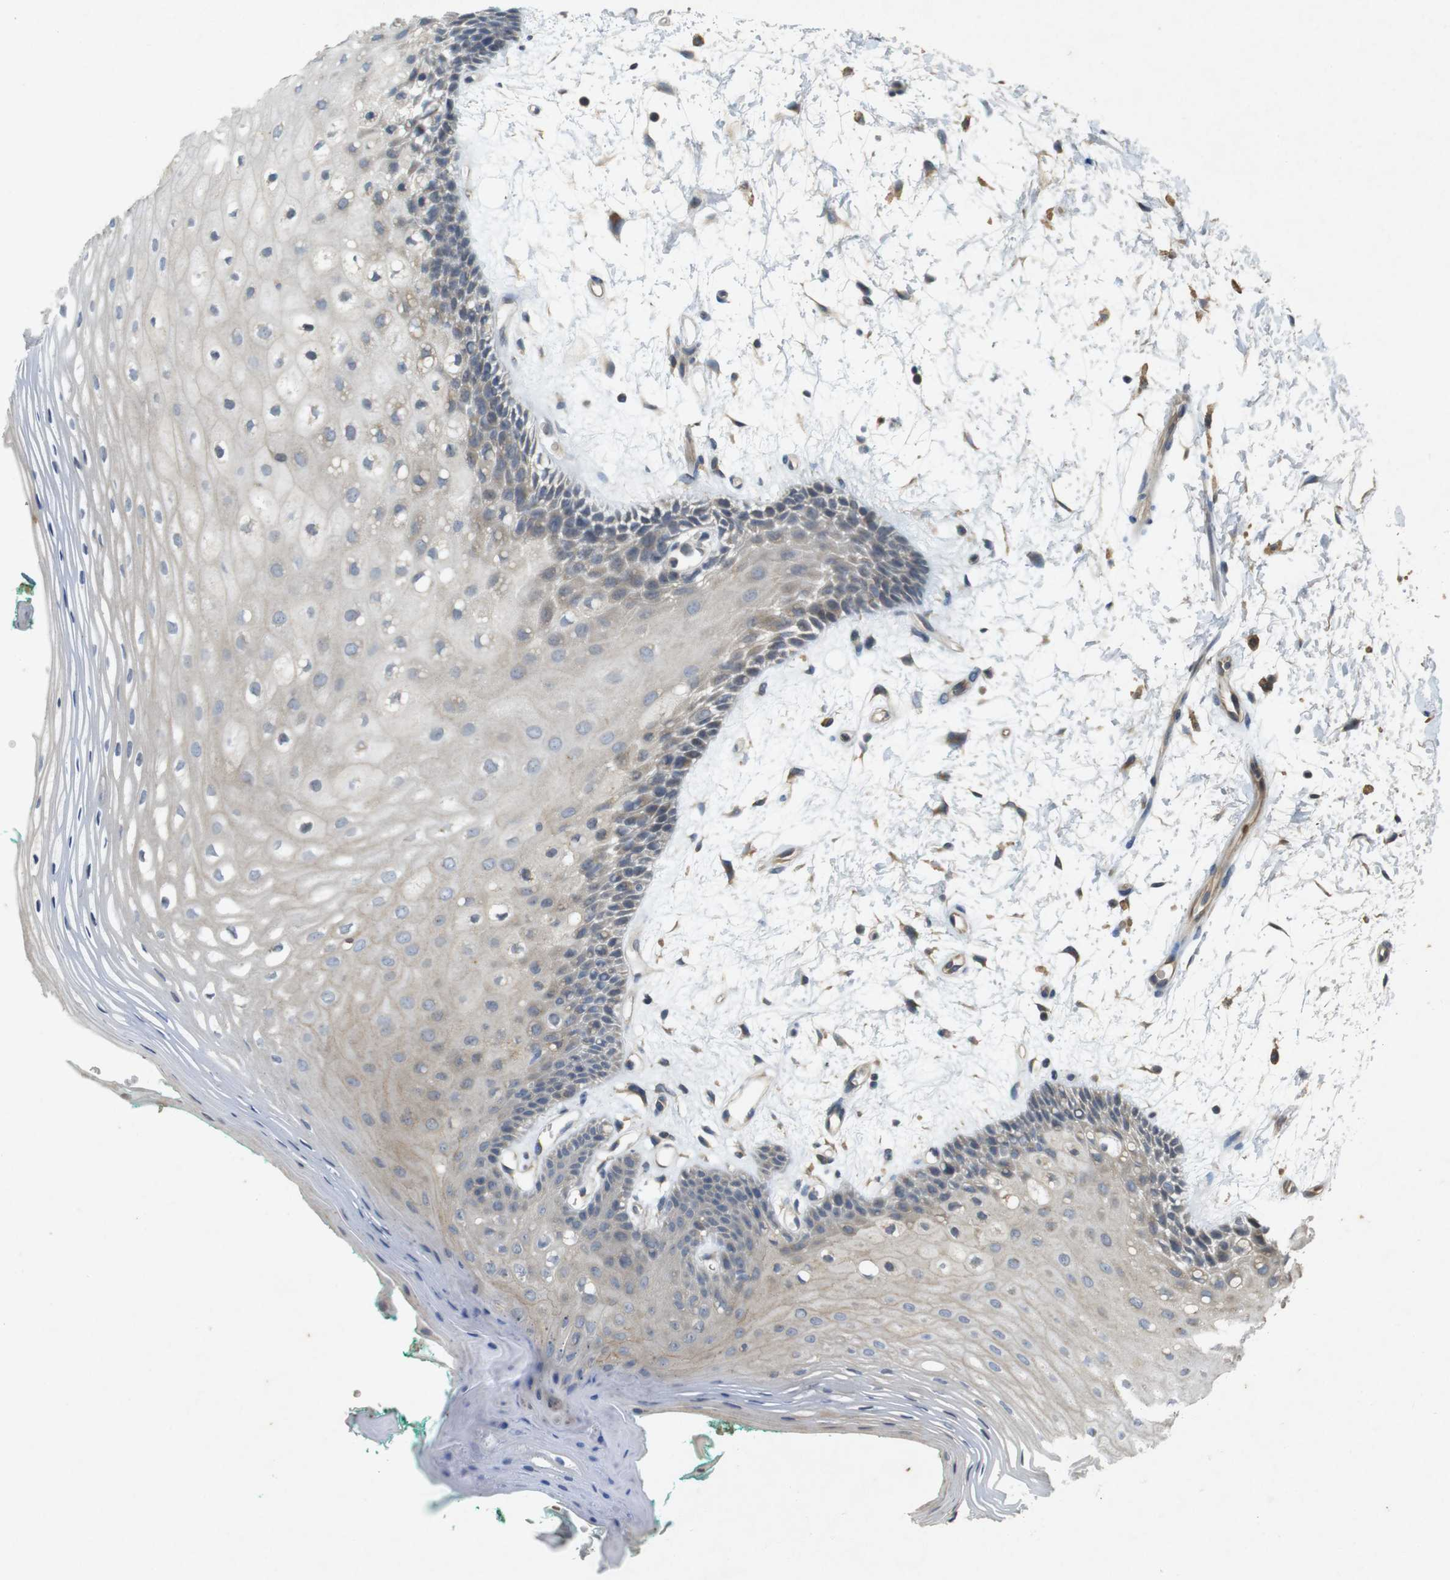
{"staining": {"intensity": "weak", "quantity": "25%-75%", "location": "cytoplasmic/membranous"}, "tissue": "oral mucosa", "cell_type": "Squamous epithelial cells", "image_type": "normal", "snomed": [{"axis": "morphology", "description": "Normal tissue, NOS"}, {"axis": "topography", "description": "Skeletal muscle"}, {"axis": "topography", "description": "Oral tissue"}, {"axis": "topography", "description": "Peripheral nerve tissue"}], "caption": "Protein staining of benign oral mucosa exhibits weak cytoplasmic/membranous positivity in about 25%-75% of squamous epithelial cells.", "gene": "CLTC", "patient": {"sex": "female", "age": 84}}